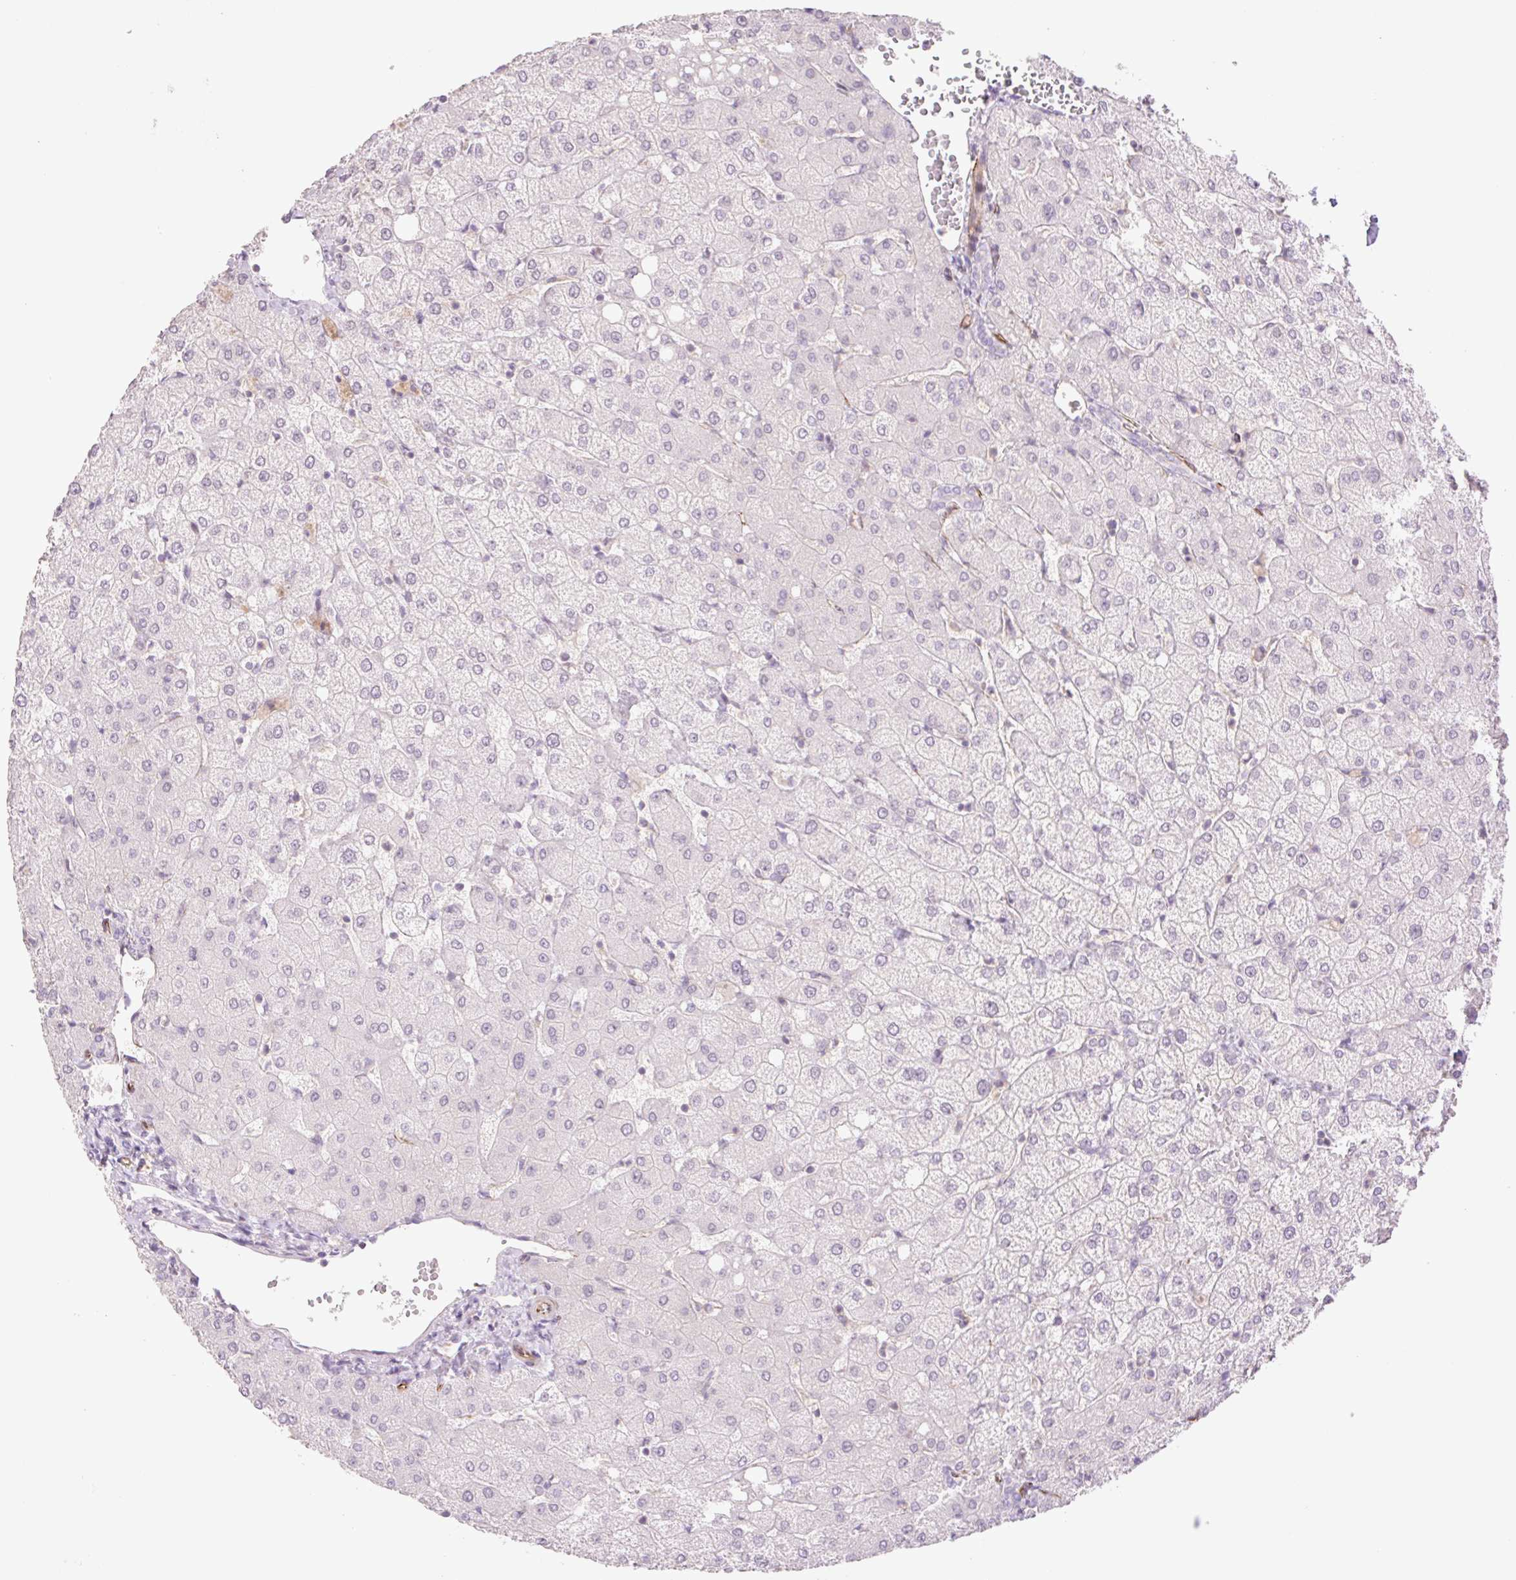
{"staining": {"intensity": "negative", "quantity": "none", "location": "none"}, "tissue": "liver", "cell_type": "Cholangiocytes", "image_type": "normal", "snomed": [{"axis": "morphology", "description": "Normal tissue, NOS"}, {"axis": "topography", "description": "Liver"}], "caption": "This is a photomicrograph of immunohistochemistry staining of normal liver, which shows no positivity in cholangiocytes. (Brightfield microscopy of DAB (3,3'-diaminobenzidine) IHC at high magnification).", "gene": "ZFYVE21", "patient": {"sex": "female", "age": 54}}